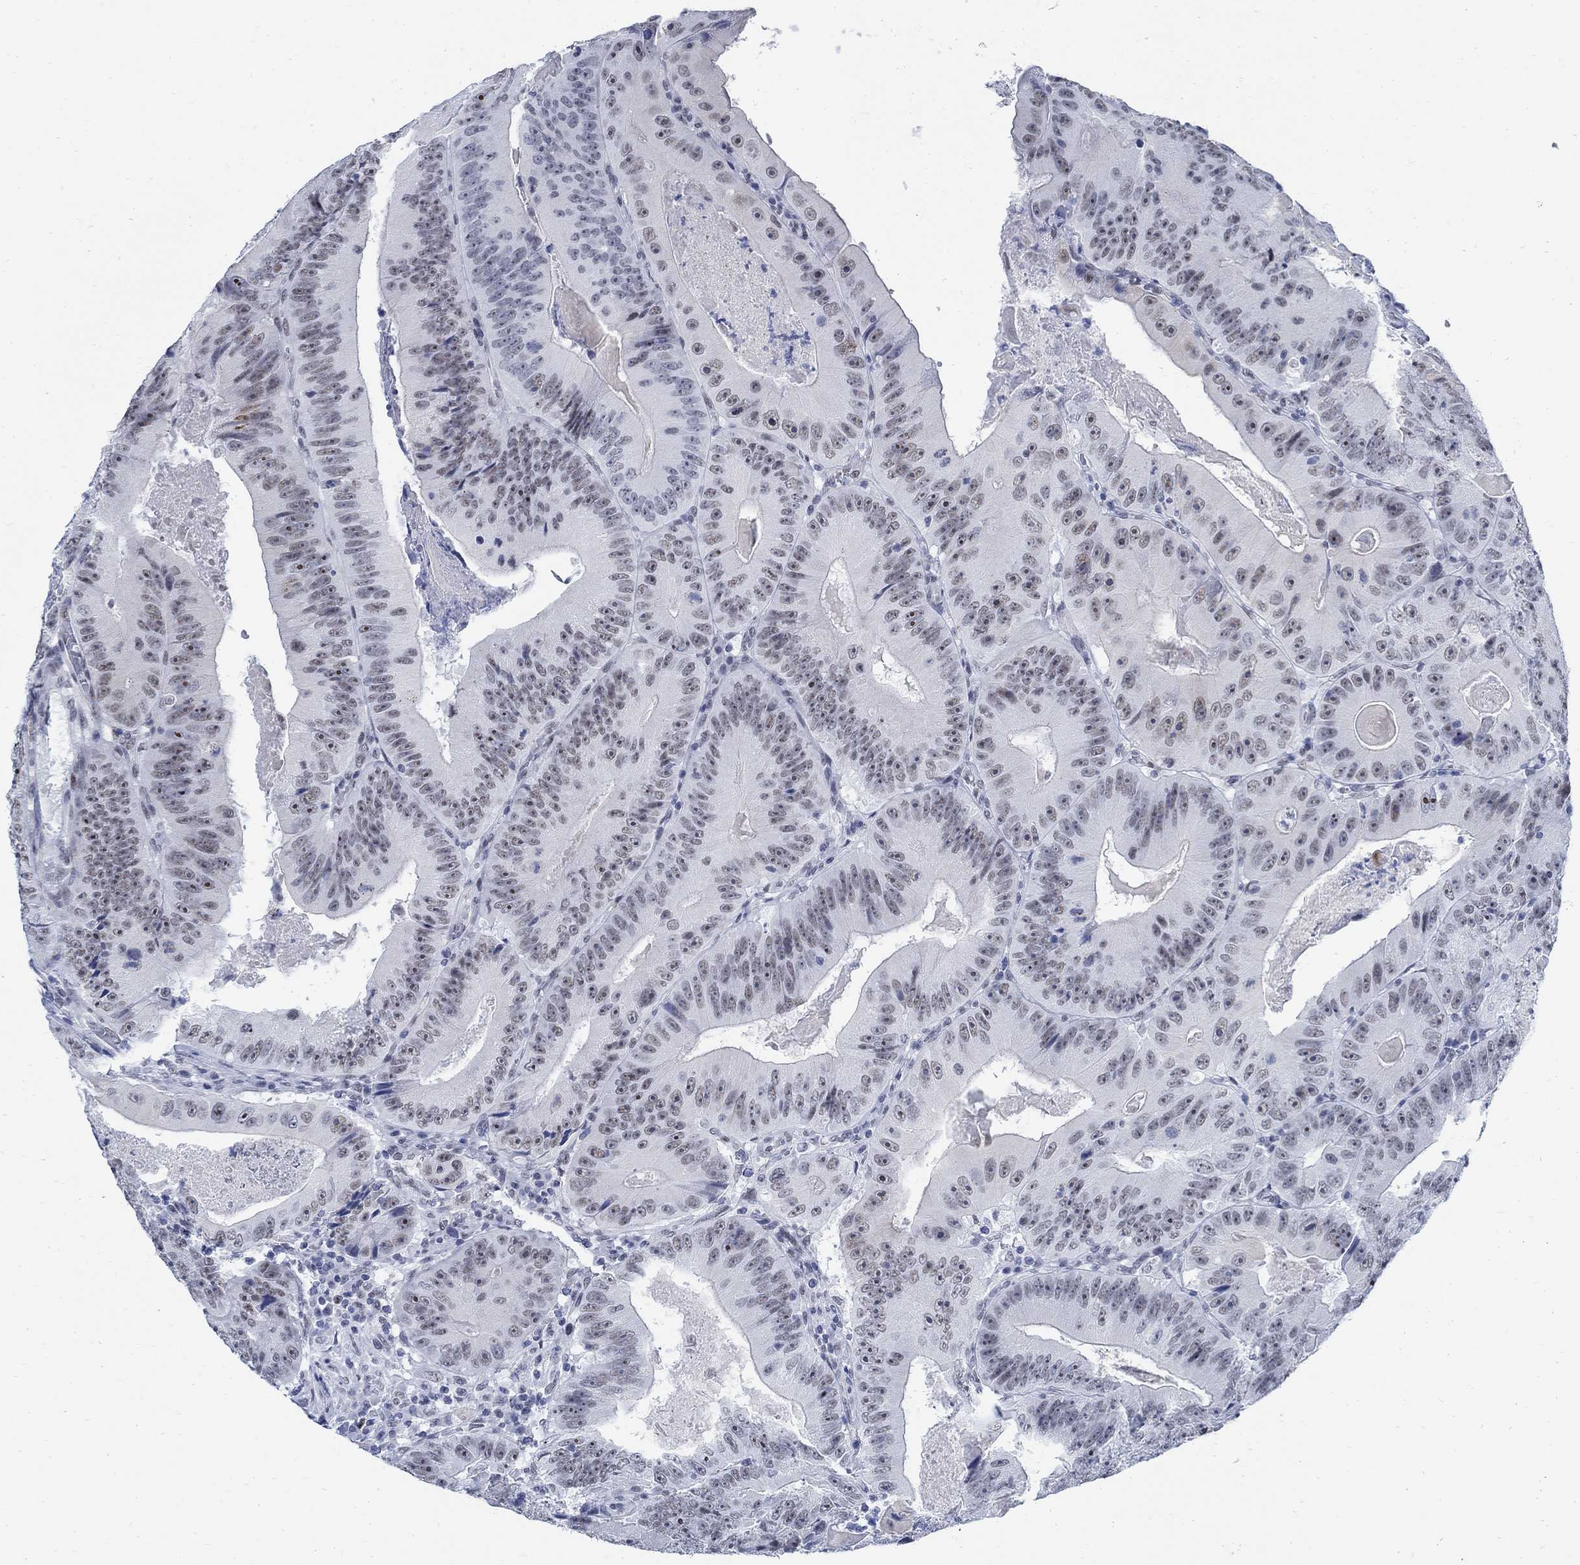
{"staining": {"intensity": "weak", "quantity": "25%-75%", "location": "nuclear"}, "tissue": "colorectal cancer", "cell_type": "Tumor cells", "image_type": "cancer", "snomed": [{"axis": "morphology", "description": "Adenocarcinoma, NOS"}, {"axis": "topography", "description": "Colon"}], "caption": "This histopathology image exhibits colorectal cancer (adenocarcinoma) stained with immunohistochemistry to label a protein in brown. The nuclear of tumor cells show weak positivity for the protein. Nuclei are counter-stained blue.", "gene": "DLK1", "patient": {"sex": "female", "age": 86}}